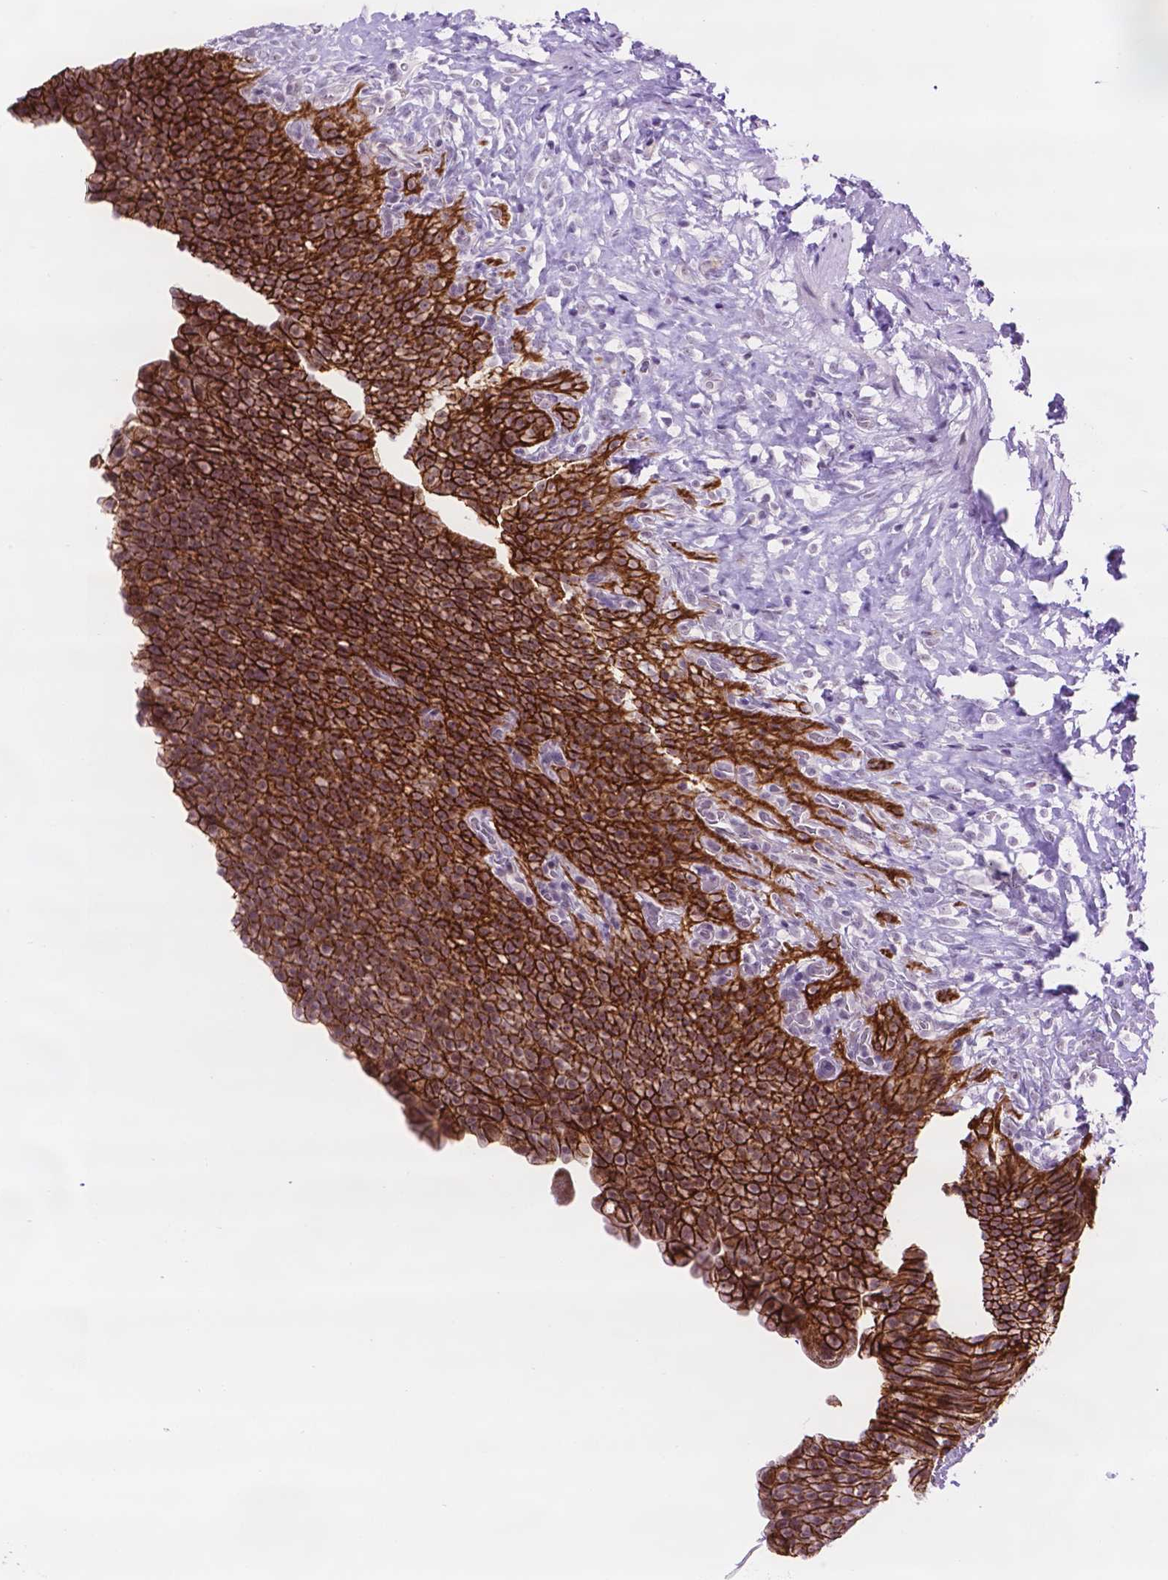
{"staining": {"intensity": "strong", "quantity": ">75%", "location": "cytoplasmic/membranous"}, "tissue": "urinary bladder", "cell_type": "Urothelial cells", "image_type": "normal", "snomed": [{"axis": "morphology", "description": "Normal tissue, NOS"}, {"axis": "topography", "description": "Urinary bladder"}, {"axis": "topography", "description": "Prostate"}], "caption": "Human urinary bladder stained for a protein (brown) demonstrates strong cytoplasmic/membranous positive staining in about >75% of urothelial cells.", "gene": "TACSTD2", "patient": {"sex": "male", "age": 76}}